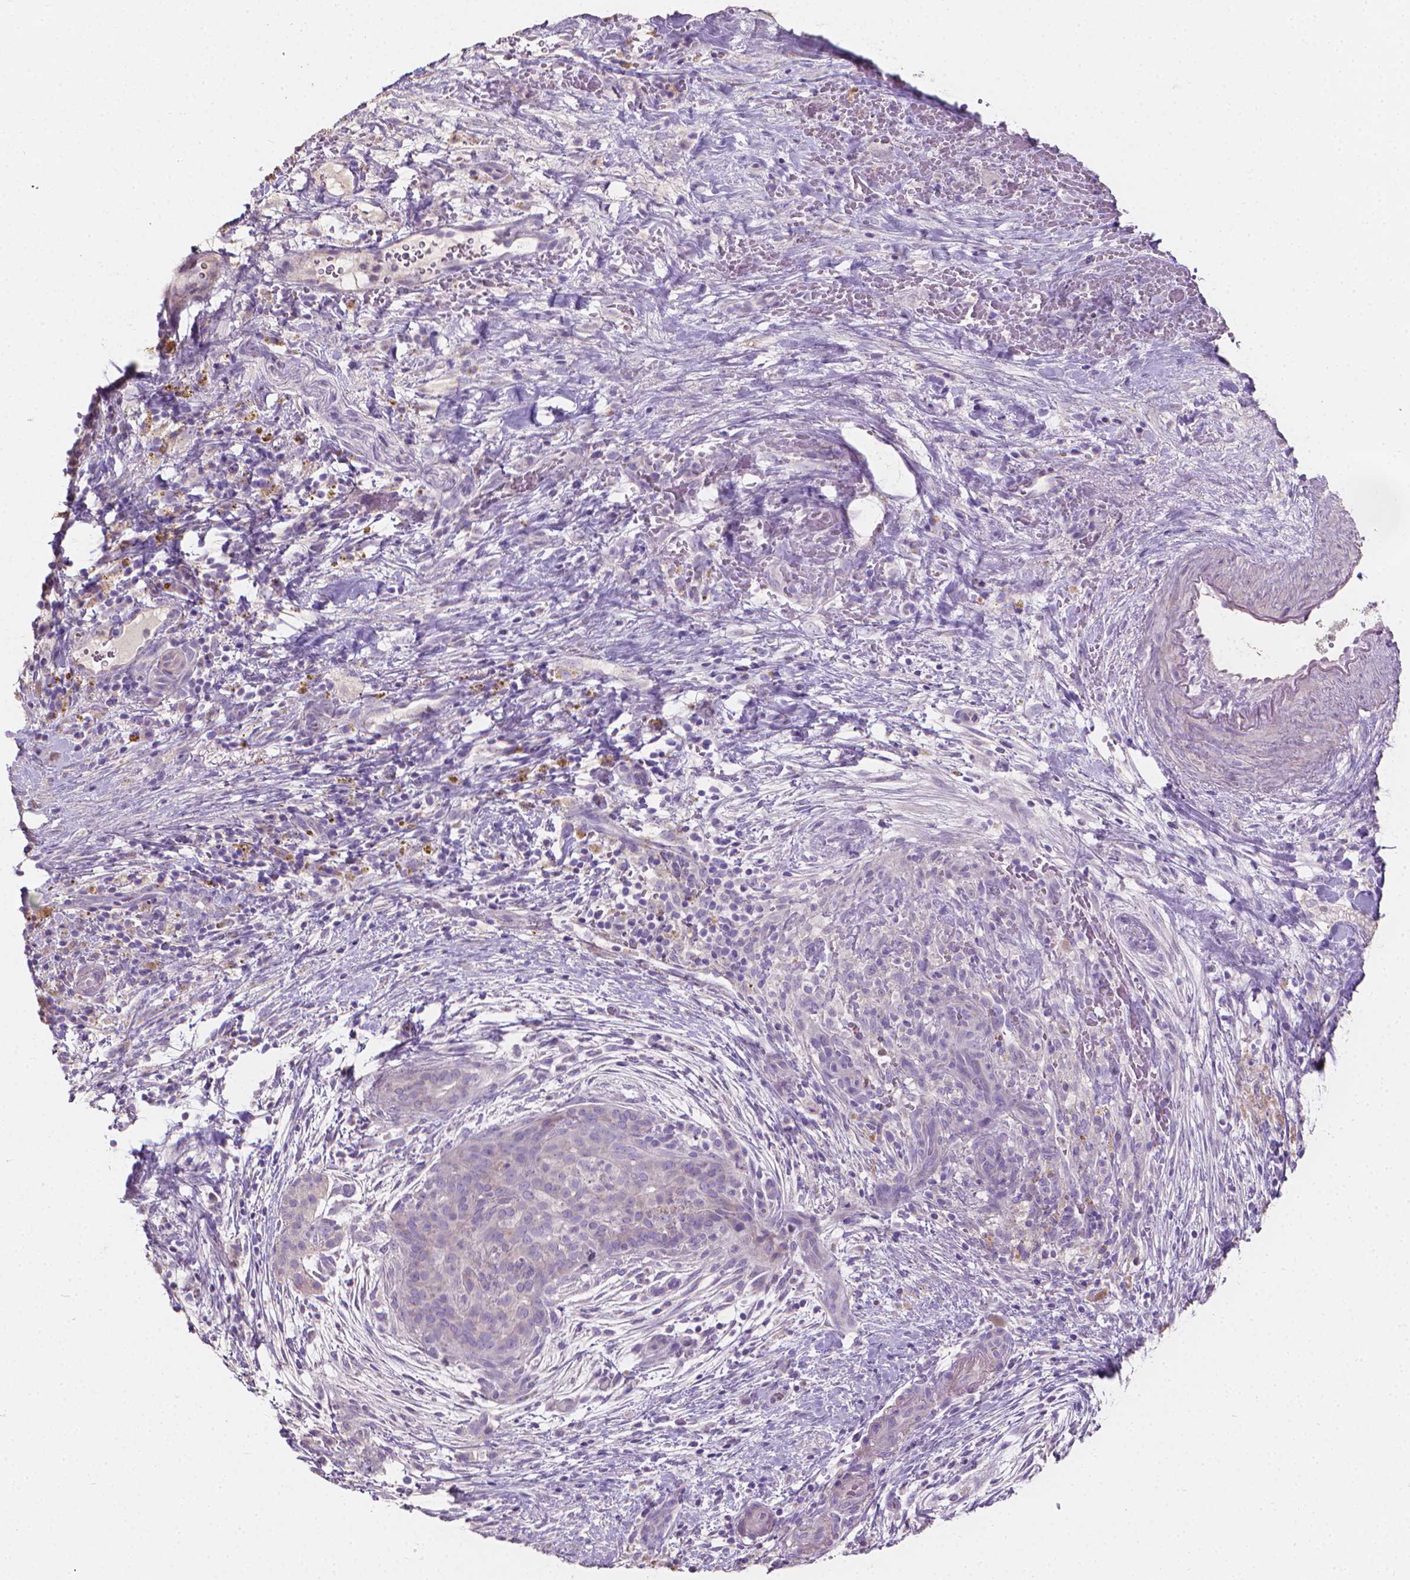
{"staining": {"intensity": "negative", "quantity": "none", "location": "none"}, "tissue": "pancreatic cancer", "cell_type": "Tumor cells", "image_type": "cancer", "snomed": [{"axis": "morphology", "description": "Adenocarcinoma, NOS"}, {"axis": "topography", "description": "Pancreas"}], "caption": "The image reveals no significant staining in tumor cells of adenocarcinoma (pancreatic).", "gene": "CABCOCO1", "patient": {"sex": "male", "age": 44}}